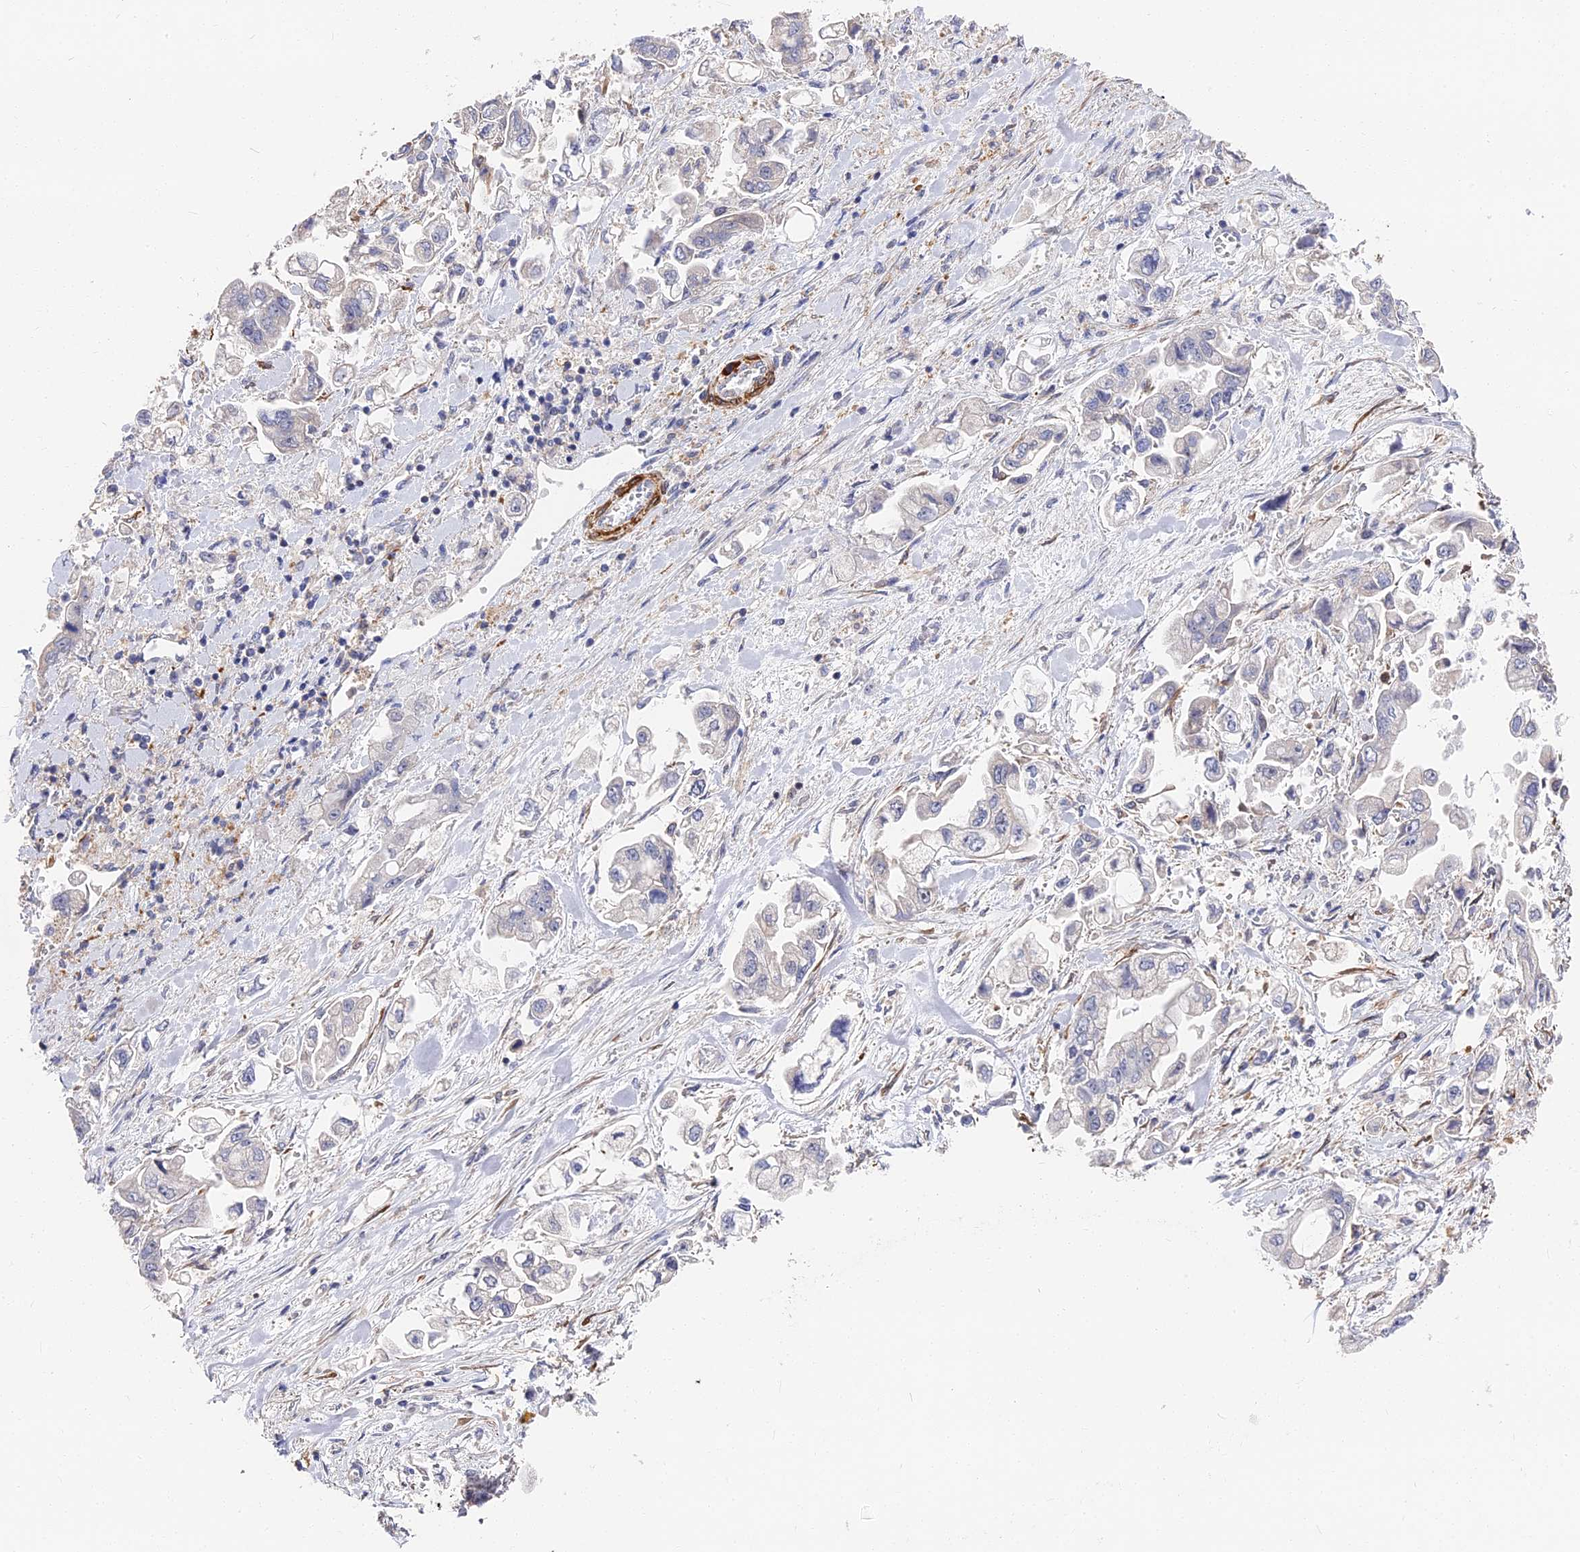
{"staining": {"intensity": "negative", "quantity": "none", "location": "none"}, "tissue": "stomach cancer", "cell_type": "Tumor cells", "image_type": "cancer", "snomed": [{"axis": "morphology", "description": "Adenocarcinoma, NOS"}, {"axis": "topography", "description": "Stomach"}], "caption": "Human stomach cancer stained for a protein using immunohistochemistry (IHC) shows no positivity in tumor cells.", "gene": "CCDC113", "patient": {"sex": "male", "age": 62}}